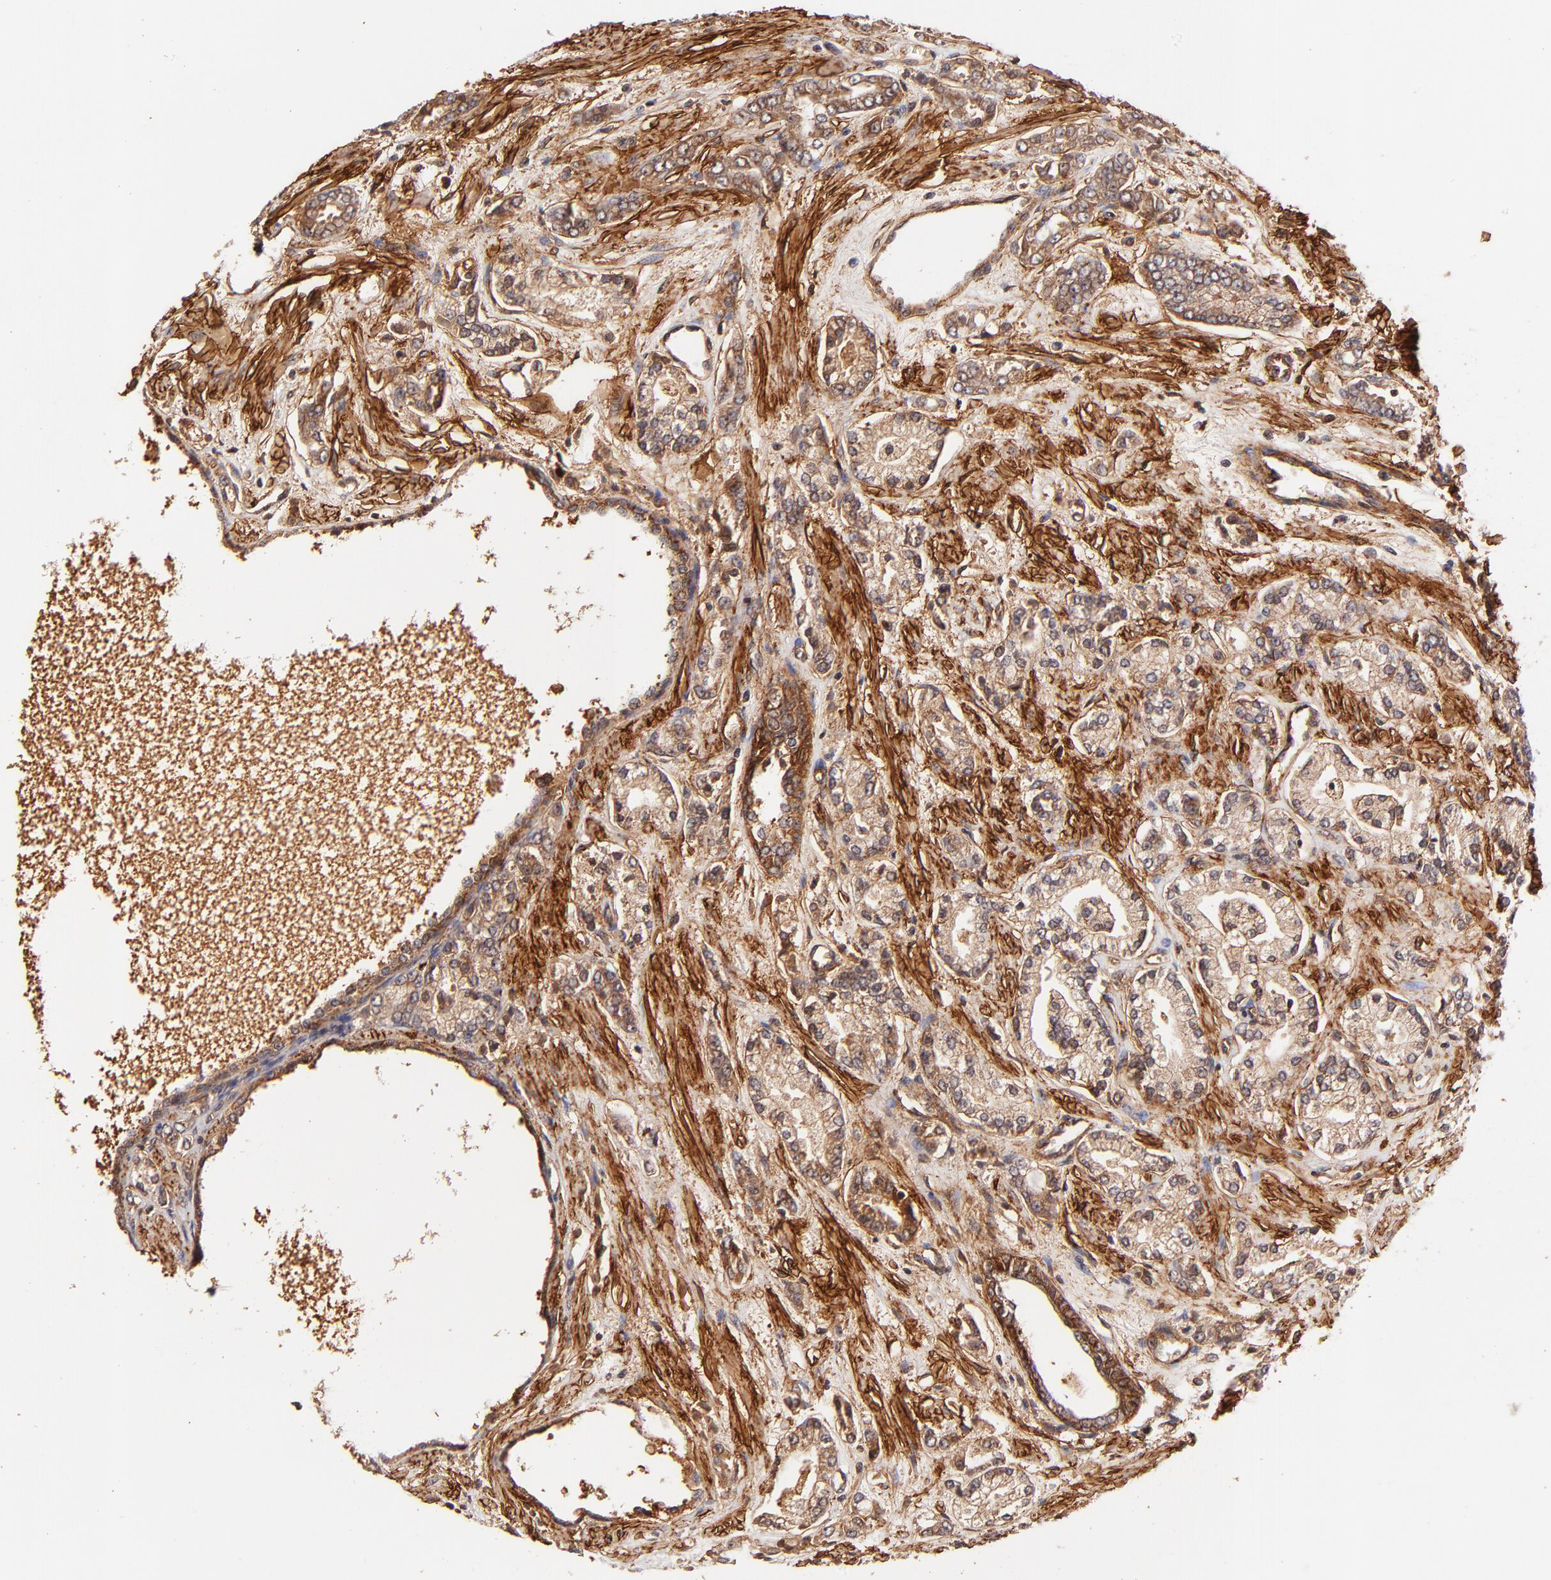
{"staining": {"intensity": "moderate", "quantity": ">75%", "location": "cytoplasmic/membranous"}, "tissue": "prostate cancer", "cell_type": "Tumor cells", "image_type": "cancer", "snomed": [{"axis": "morphology", "description": "Adenocarcinoma, High grade"}, {"axis": "topography", "description": "Prostate"}], "caption": "Protein expression by immunohistochemistry (IHC) demonstrates moderate cytoplasmic/membranous positivity in about >75% of tumor cells in prostate high-grade adenocarcinoma. Immunohistochemistry stains the protein of interest in brown and the nuclei are stained blue.", "gene": "ITGB1", "patient": {"sex": "male", "age": 71}}